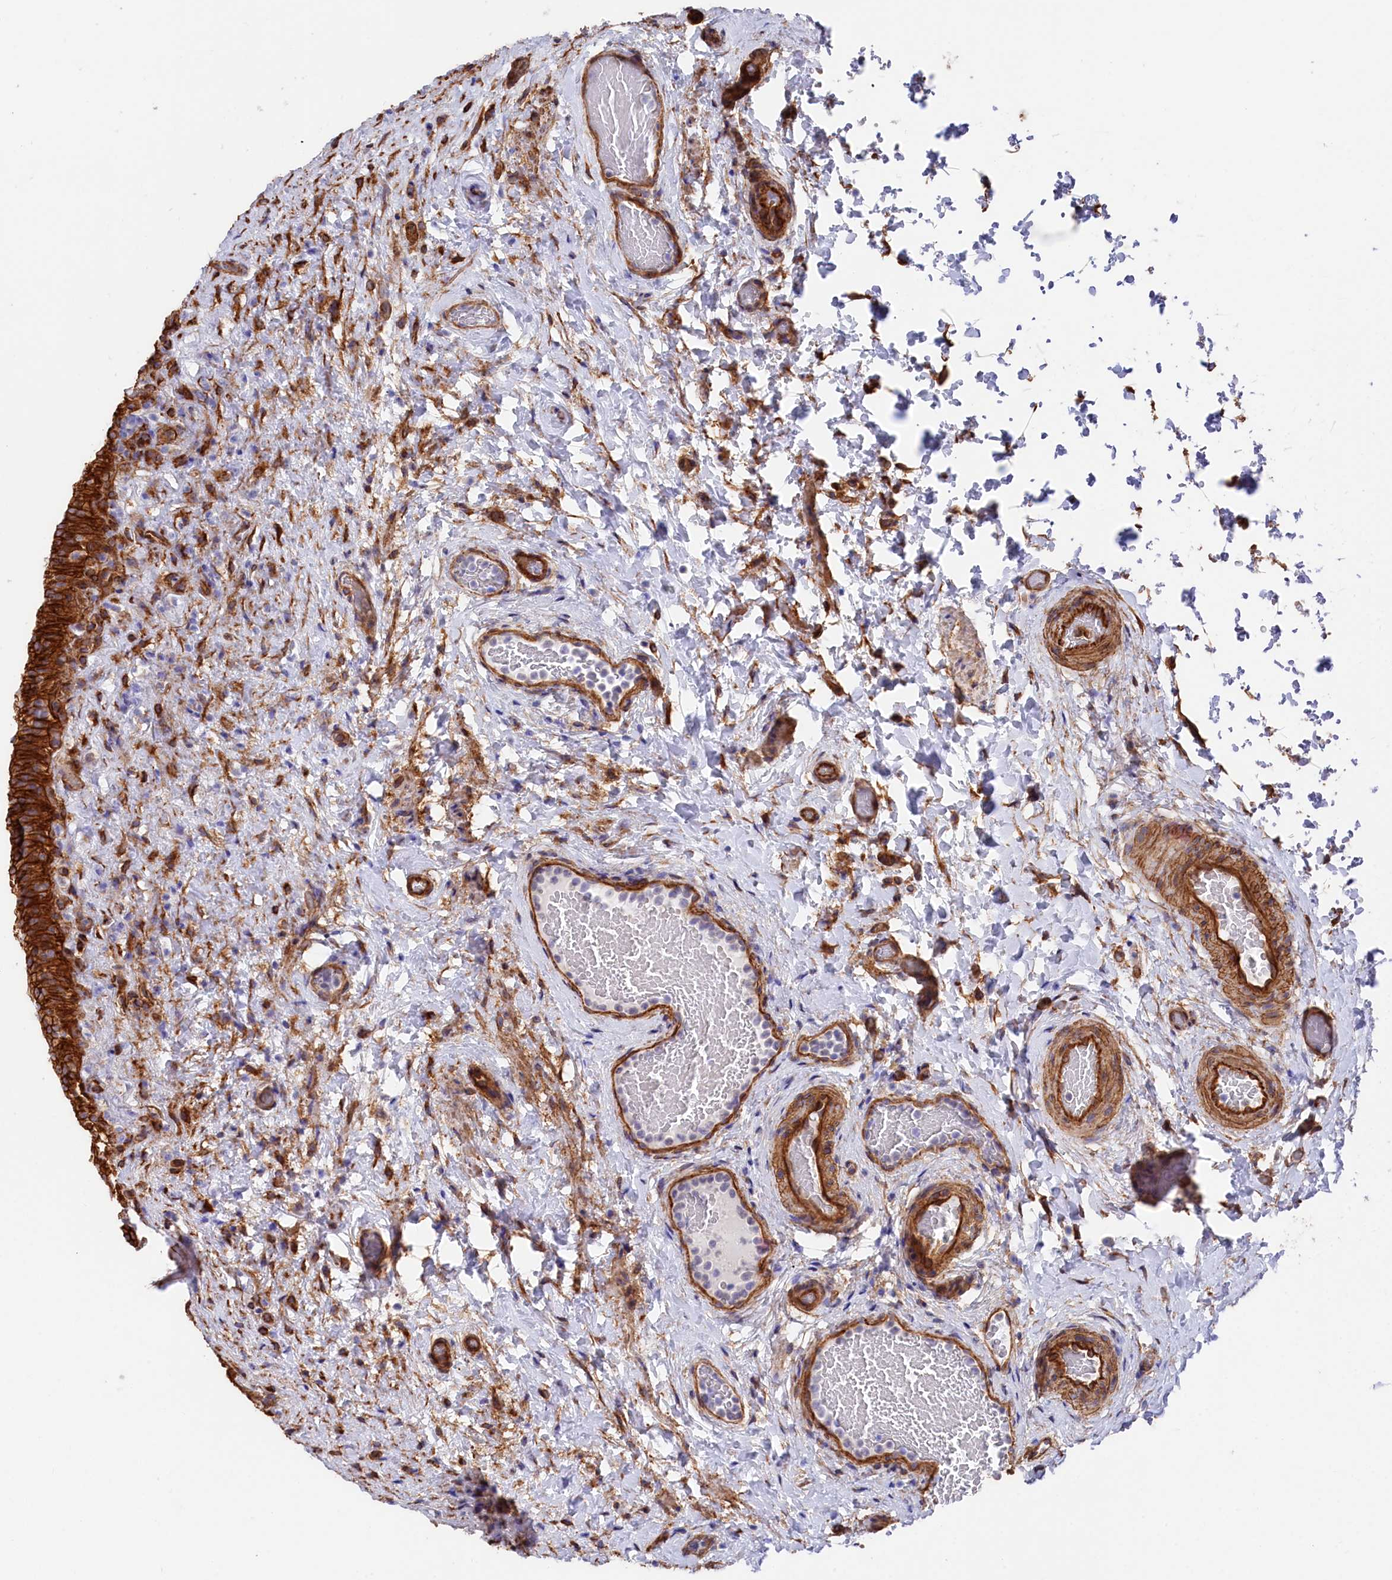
{"staining": {"intensity": "strong", "quantity": ">75%", "location": "cytoplasmic/membranous"}, "tissue": "urinary bladder", "cell_type": "Urothelial cells", "image_type": "normal", "snomed": [{"axis": "morphology", "description": "Normal tissue, NOS"}, {"axis": "topography", "description": "Urinary bladder"}], "caption": "DAB (3,3'-diaminobenzidine) immunohistochemical staining of normal urinary bladder reveals strong cytoplasmic/membranous protein expression in approximately >75% of urothelial cells. Immunohistochemistry stains the protein of interest in brown and the nuclei are stained blue.", "gene": "TNKS1BP1", "patient": {"sex": "female", "age": 27}}